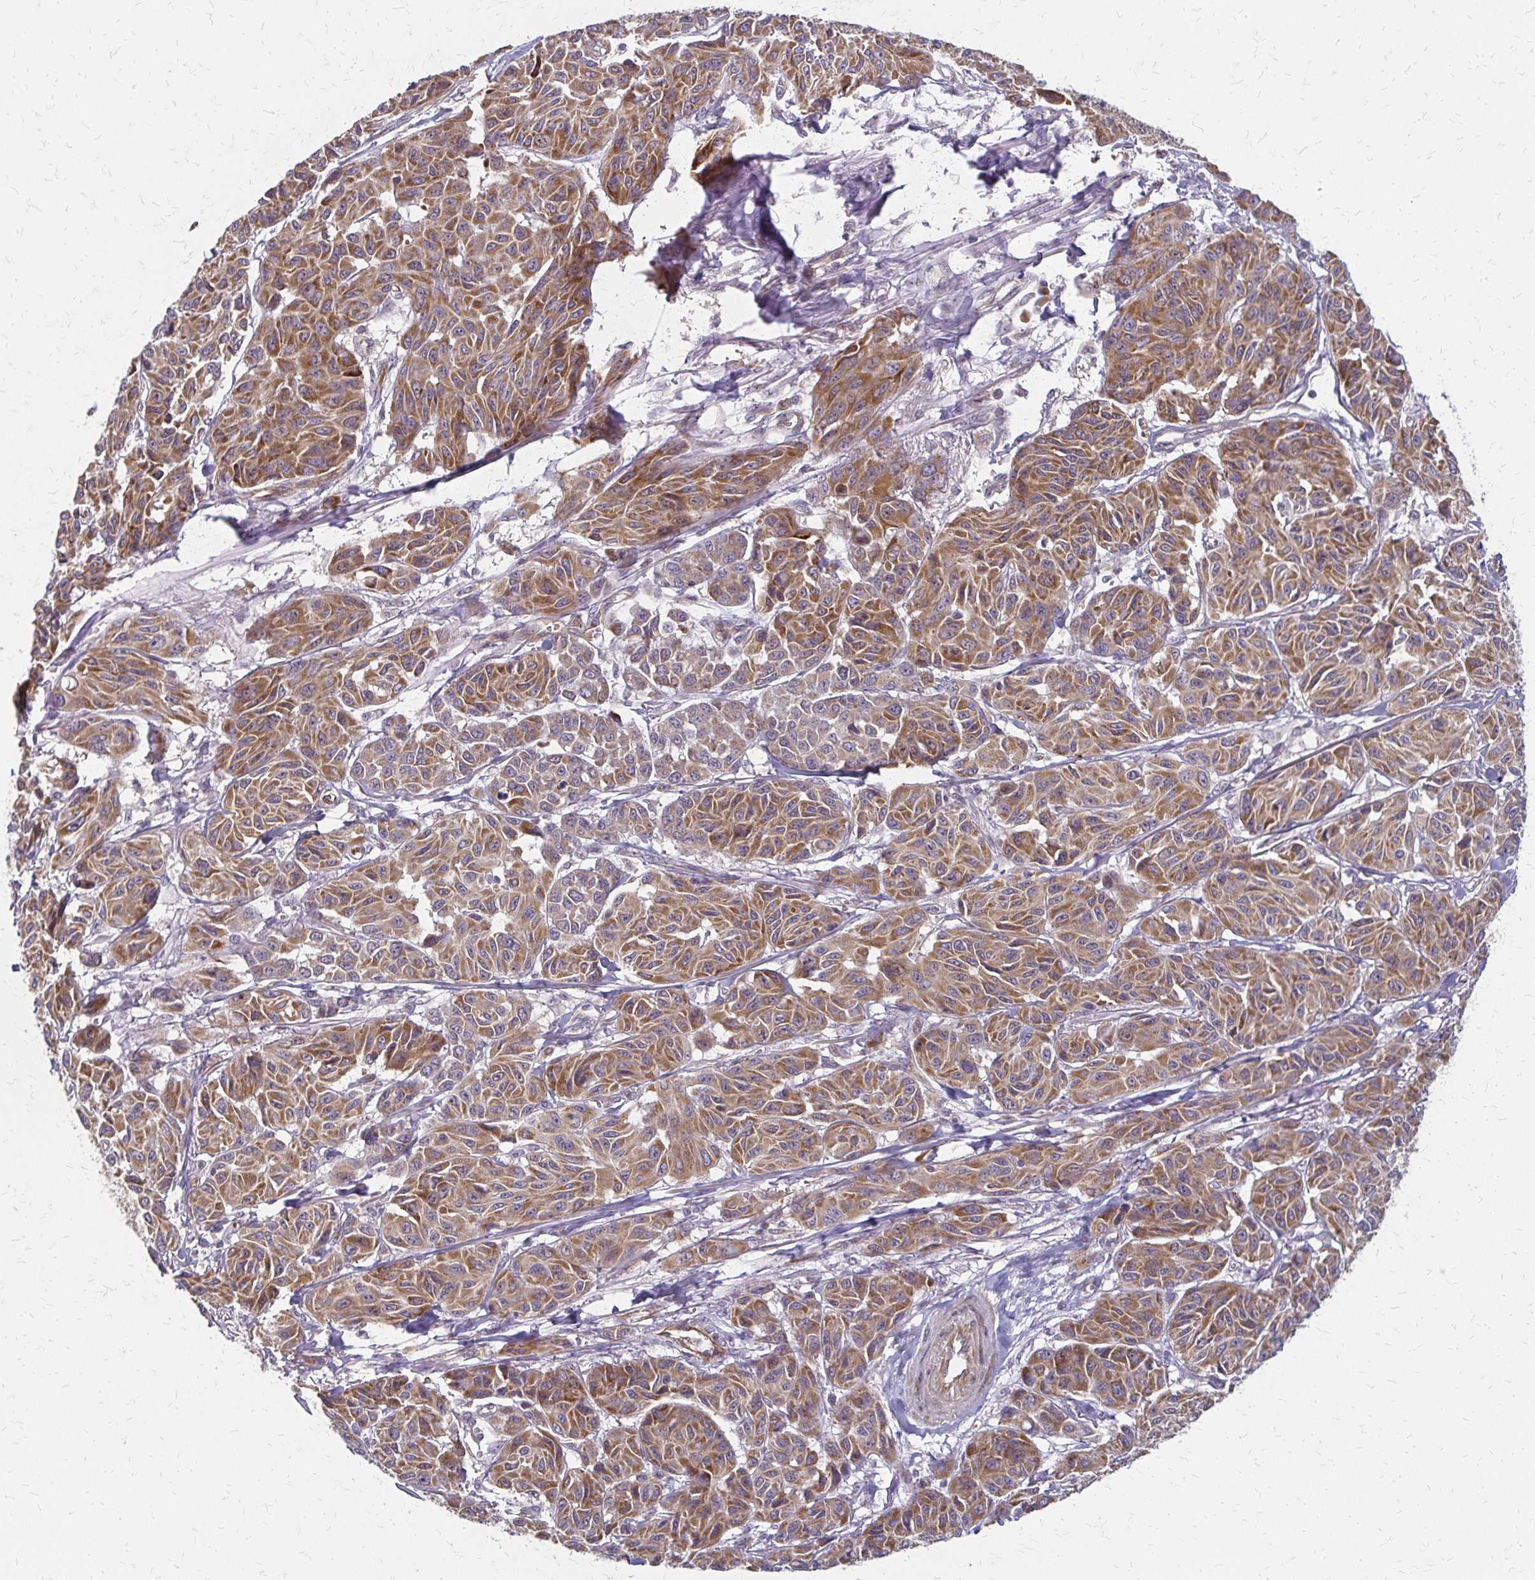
{"staining": {"intensity": "weak", "quantity": "25%-75%", "location": "cytoplasmic/membranous"}, "tissue": "melanoma", "cell_type": "Tumor cells", "image_type": "cancer", "snomed": [{"axis": "morphology", "description": "Malignant melanoma, NOS"}, {"axis": "topography", "description": "Skin"}], "caption": "DAB (3,3'-diaminobenzidine) immunohistochemical staining of malignant melanoma demonstrates weak cytoplasmic/membranous protein staining in about 25%-75% of tumor cells.", "gene": "ZNF383", "patient": {"sex": "female", "age": 66}}